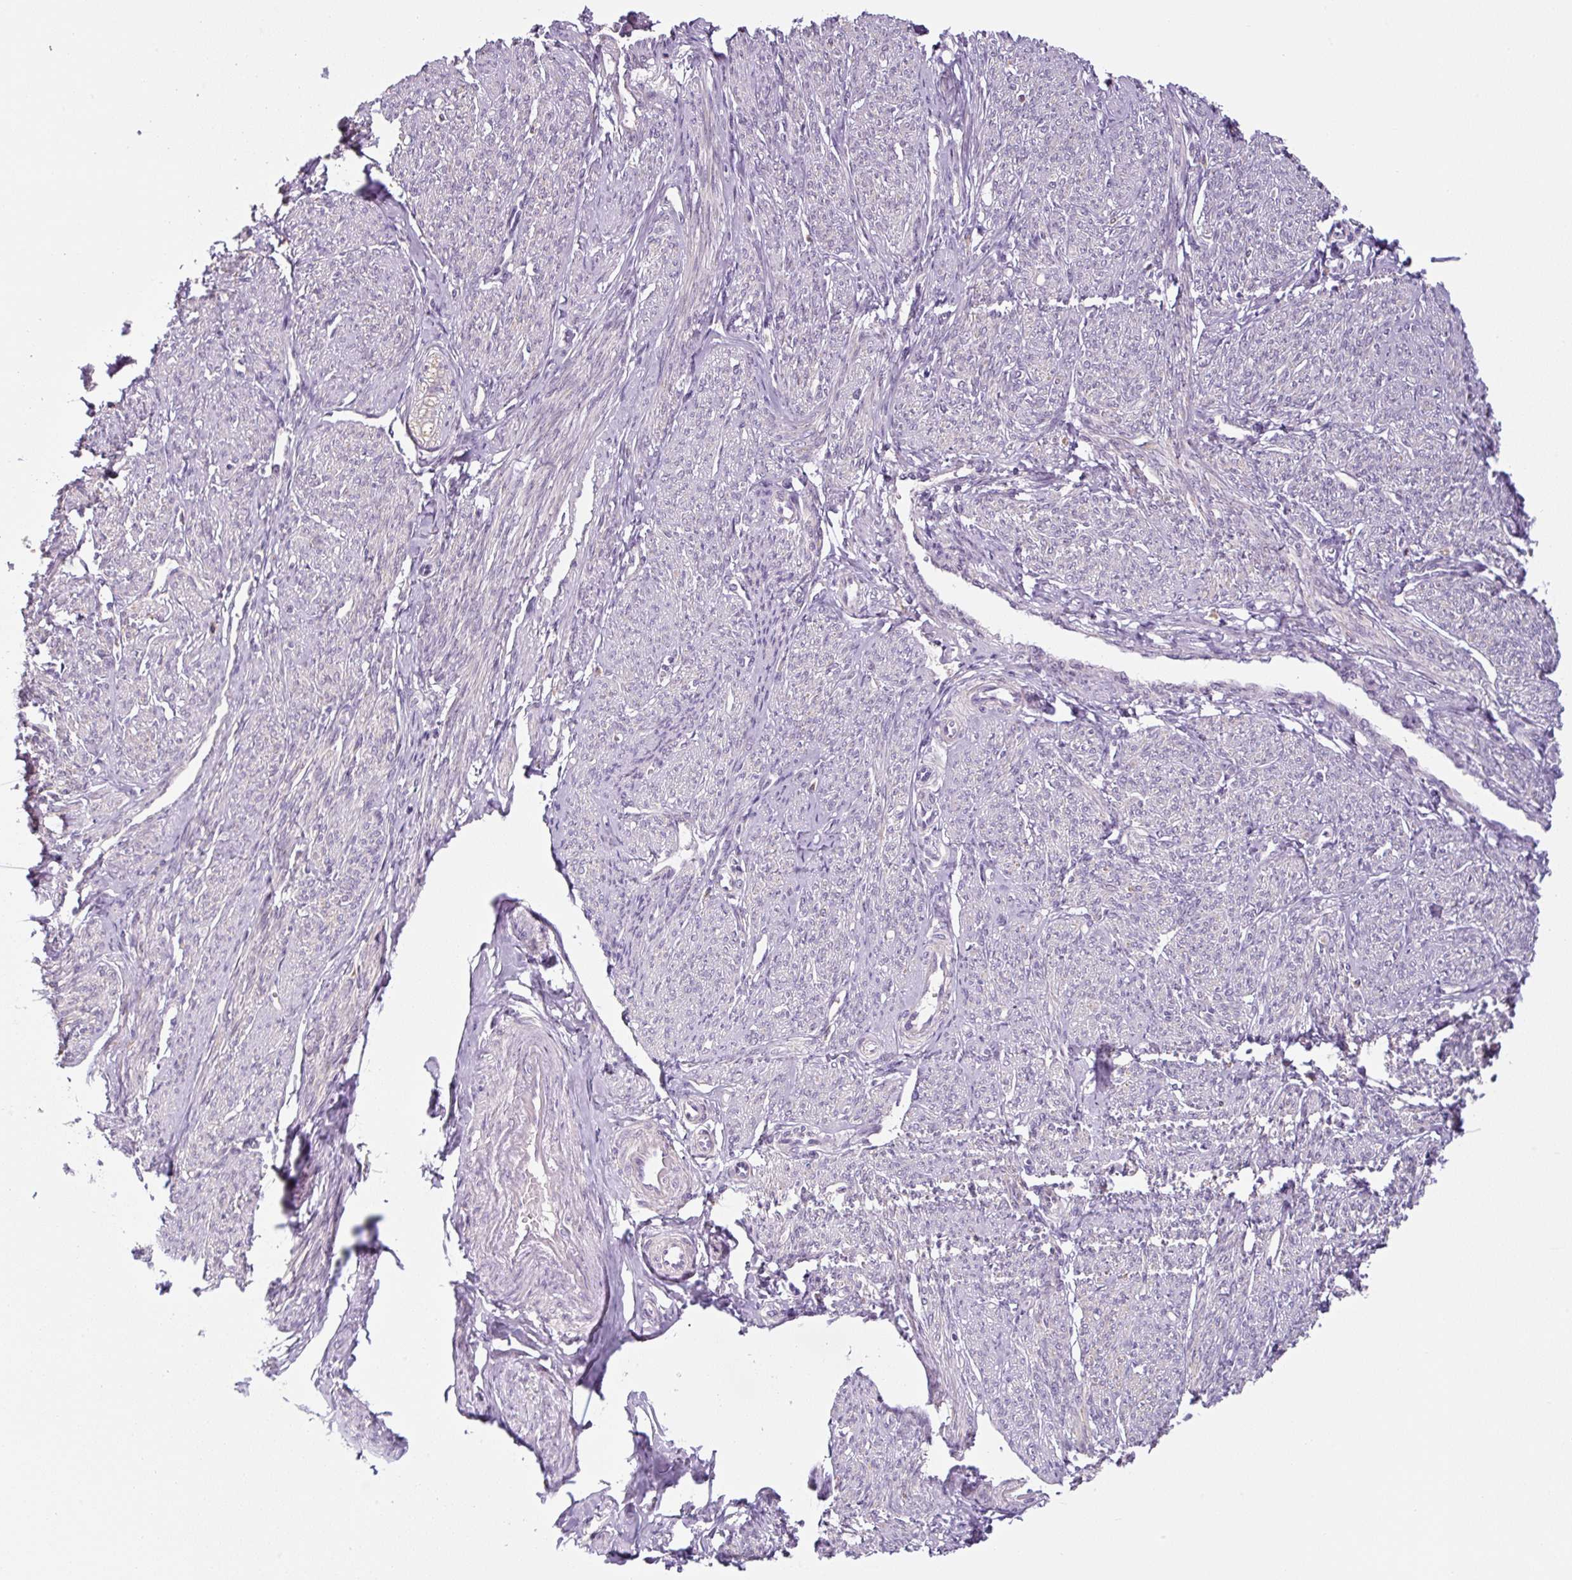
{"staining": {"intensity": "negative", "quantity": "none", "location": "none"}, "tissue": "smooth muscle", "cell_type": "Smooth muscle cells", "image_type": "normal", "snomed": [{"axis": "morphology", "description": "Normal tissue, NOS"}, {"axis": "topography", "description": "Smooth muscle"}], "caption": "Immunohistochemistry (IHC) micrograph of benign smooth muscle: smooth muscle stained with DAB (3,3'-diaminobenzidine) exhibits no significant protein positivity in smooth muscle cells.", "gene": "PRKAA2", "patient": {"sex": "female", "age": 65}}